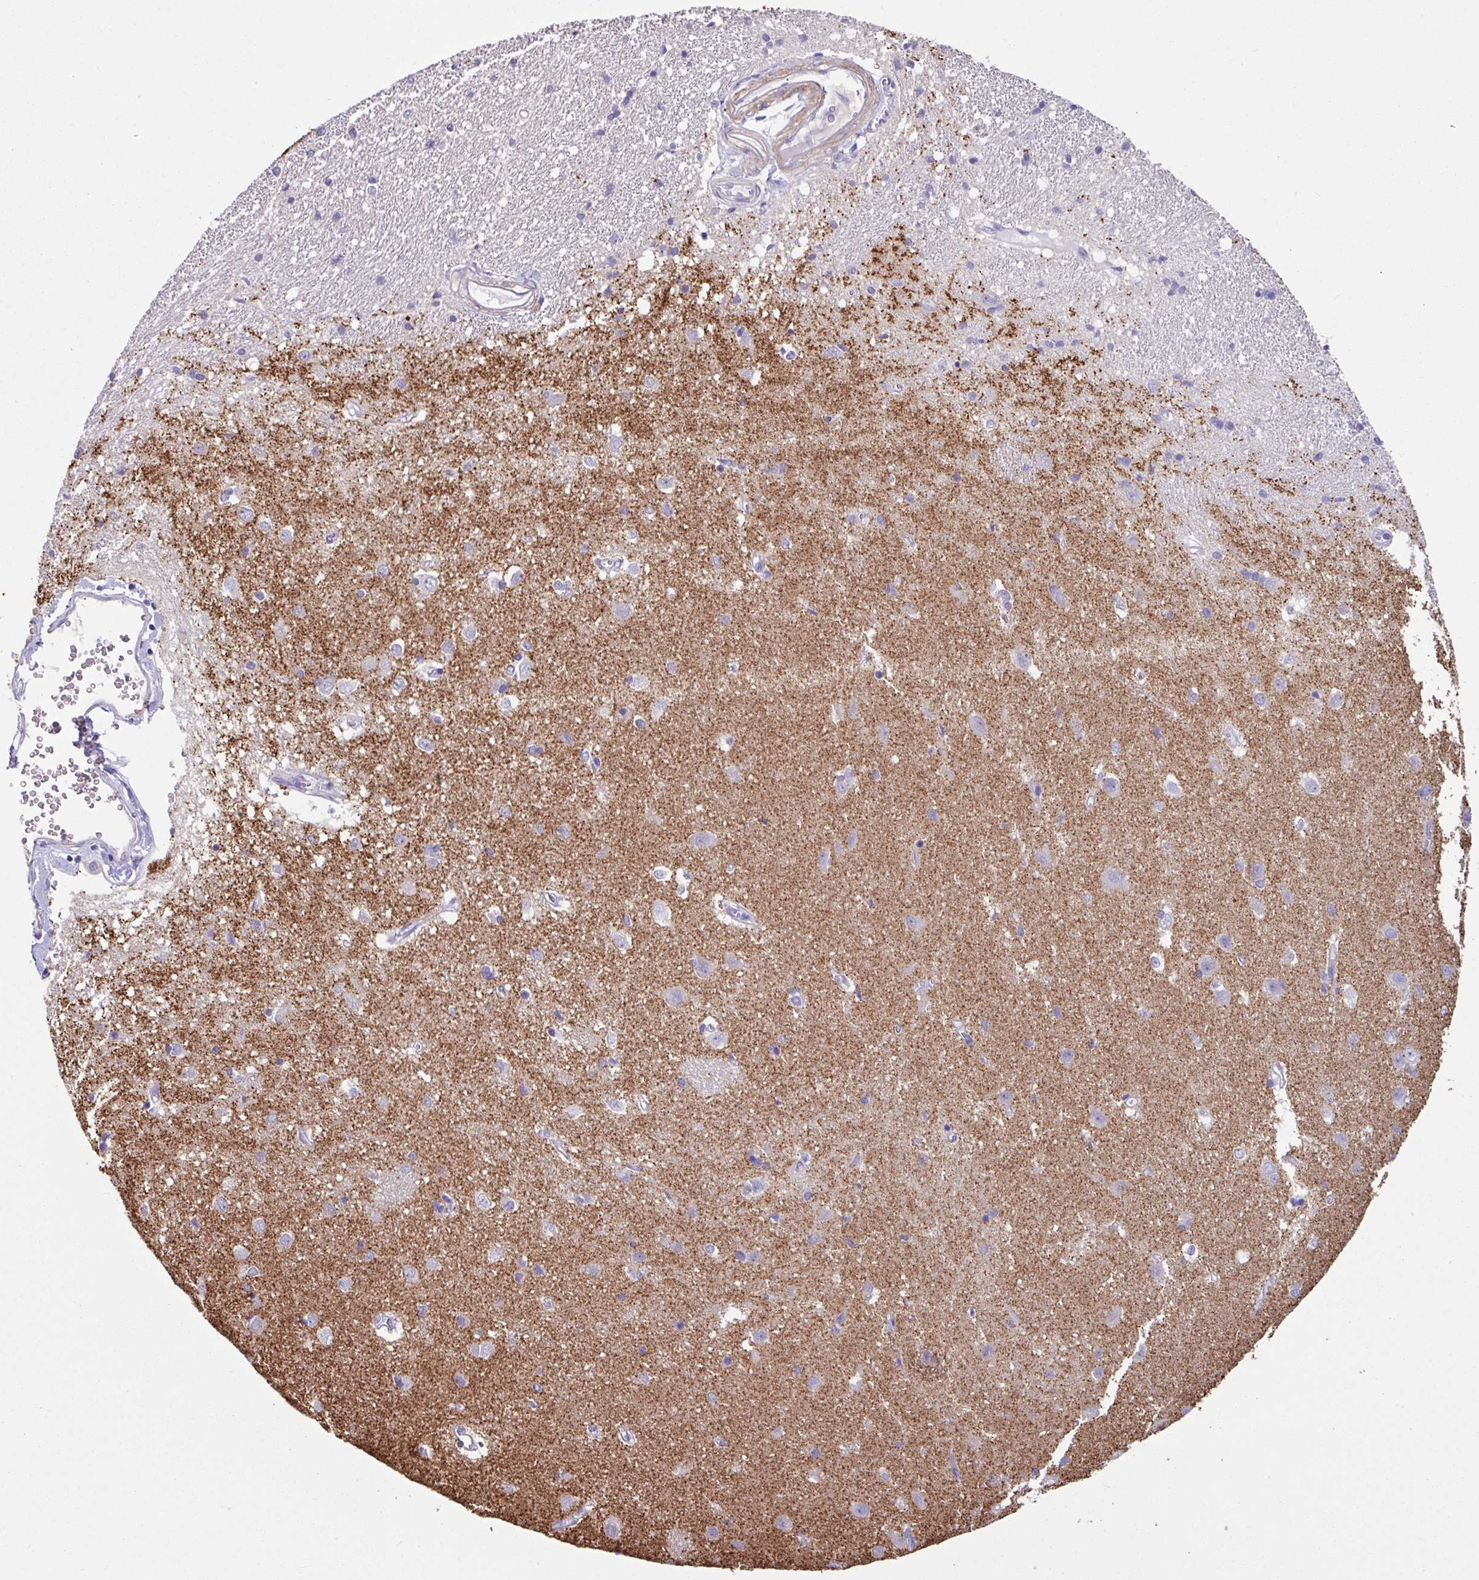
{"staining": {"intensity": "negative", "quantity": "none", "location": "none"}, "tissue": "hippocampus", "cell_type": "Glial cells", "image_type": "normal", "snomed": [{"axis": "morphology", "description": "Normal tissue, NOS"}, {"axis": "topography", "description": "Hippocampus"}], "caption": "Protein analysis of benign hippocampus demonstrates no significant expression in glial cells.", "gene": "OTX1", "patient": {"sex": "female", "age": 64}}